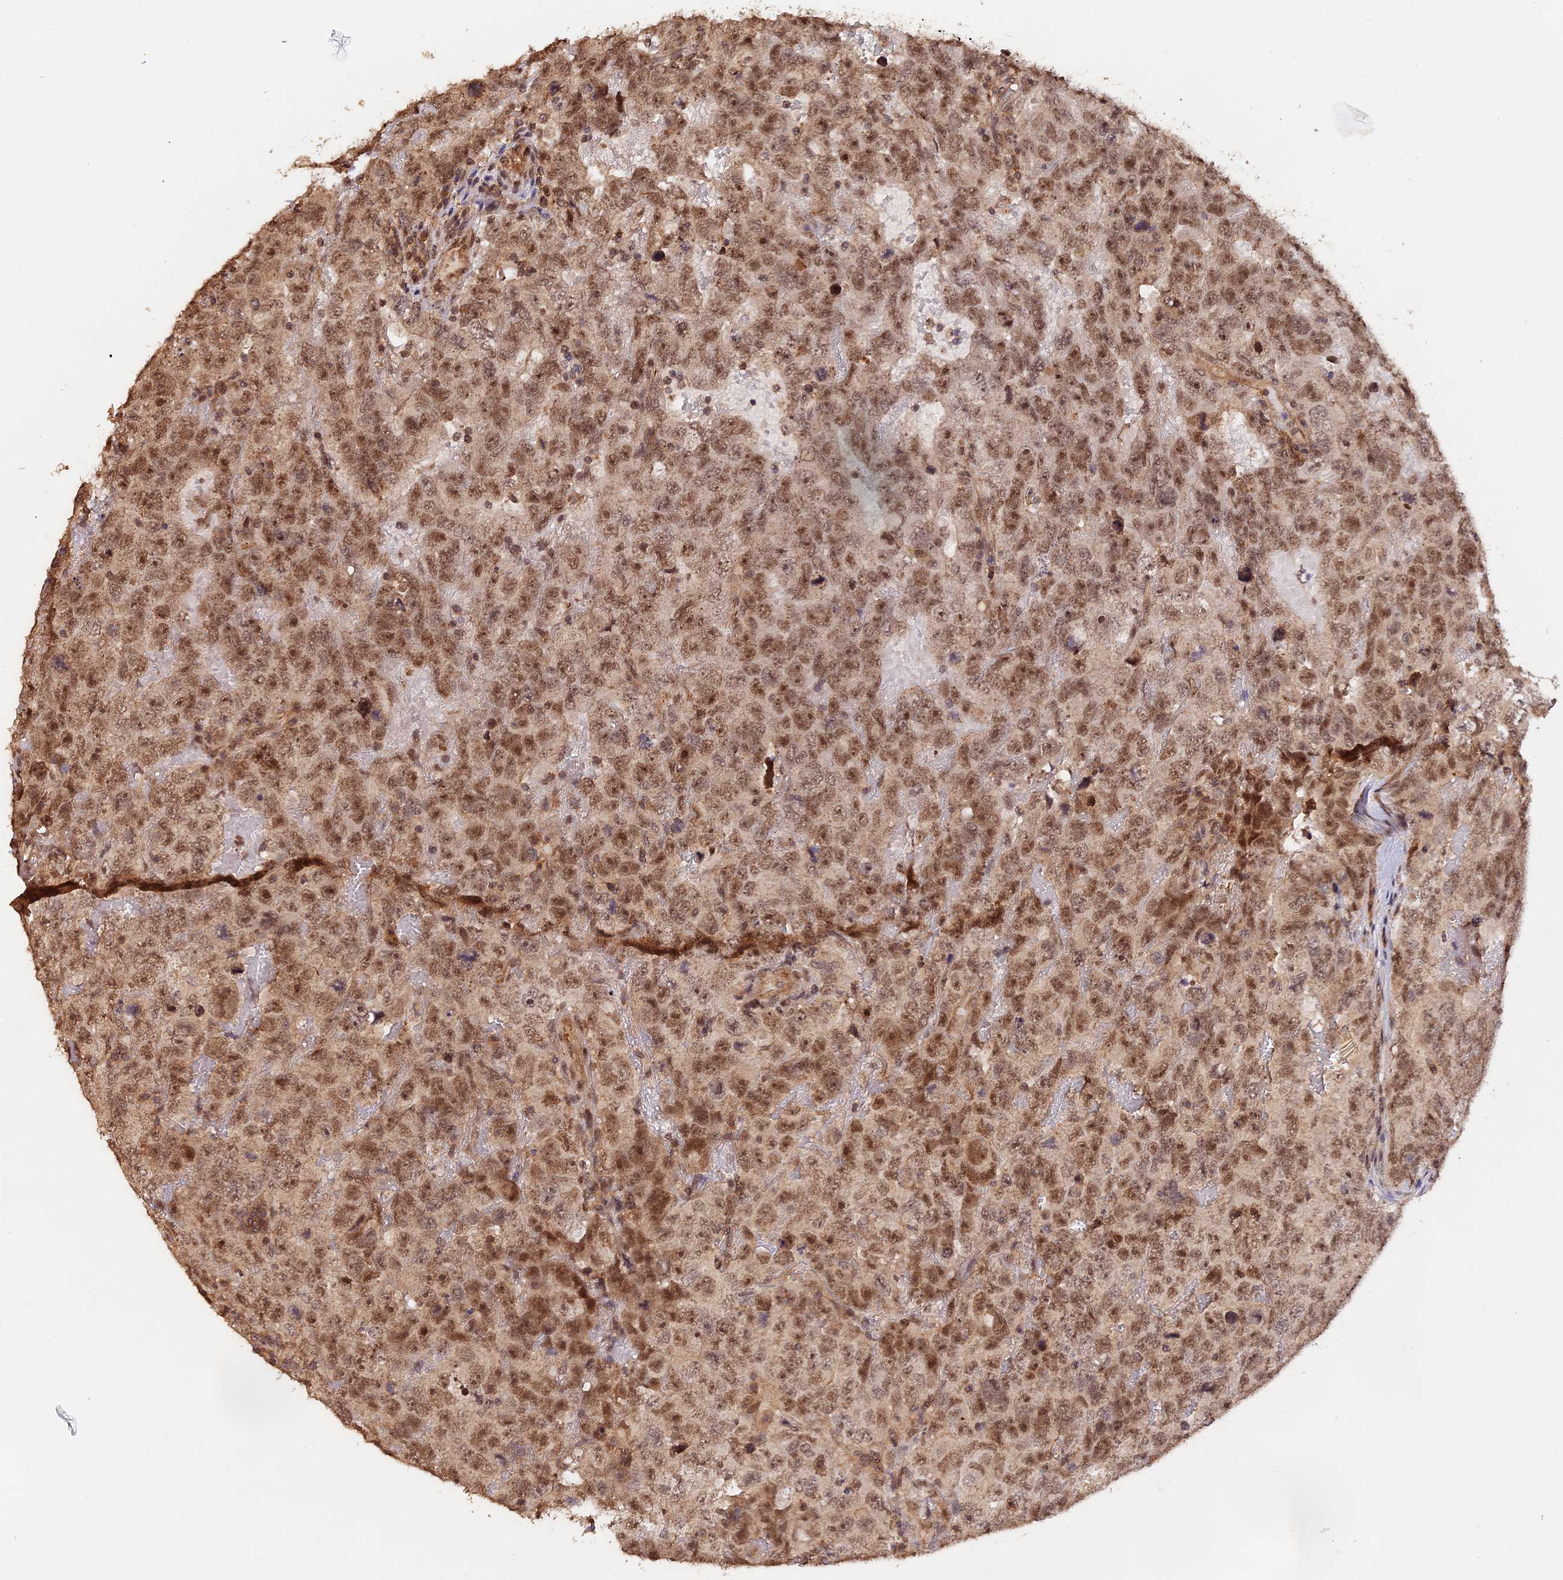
{"staining": {"intensity": "moderate", "quantity": ">75%", "location": "nuclear"}, "tissue": "testis cancer", "cell_type": "Tumor cells", "image_type": "cancer", "snomed": [{"axis": "morphology", "description": "Carcinoma, Embryonal, NOS"}, {"axis": "topography", "description": "Testis"}], "caption": "Immunohistochemical staining of testis cancer shows medium levels of moderate nuclear protein staining in about >75% of tumor cells.", "gene": "MYBL2", "patient": {"sex": "male", "age": 45}}